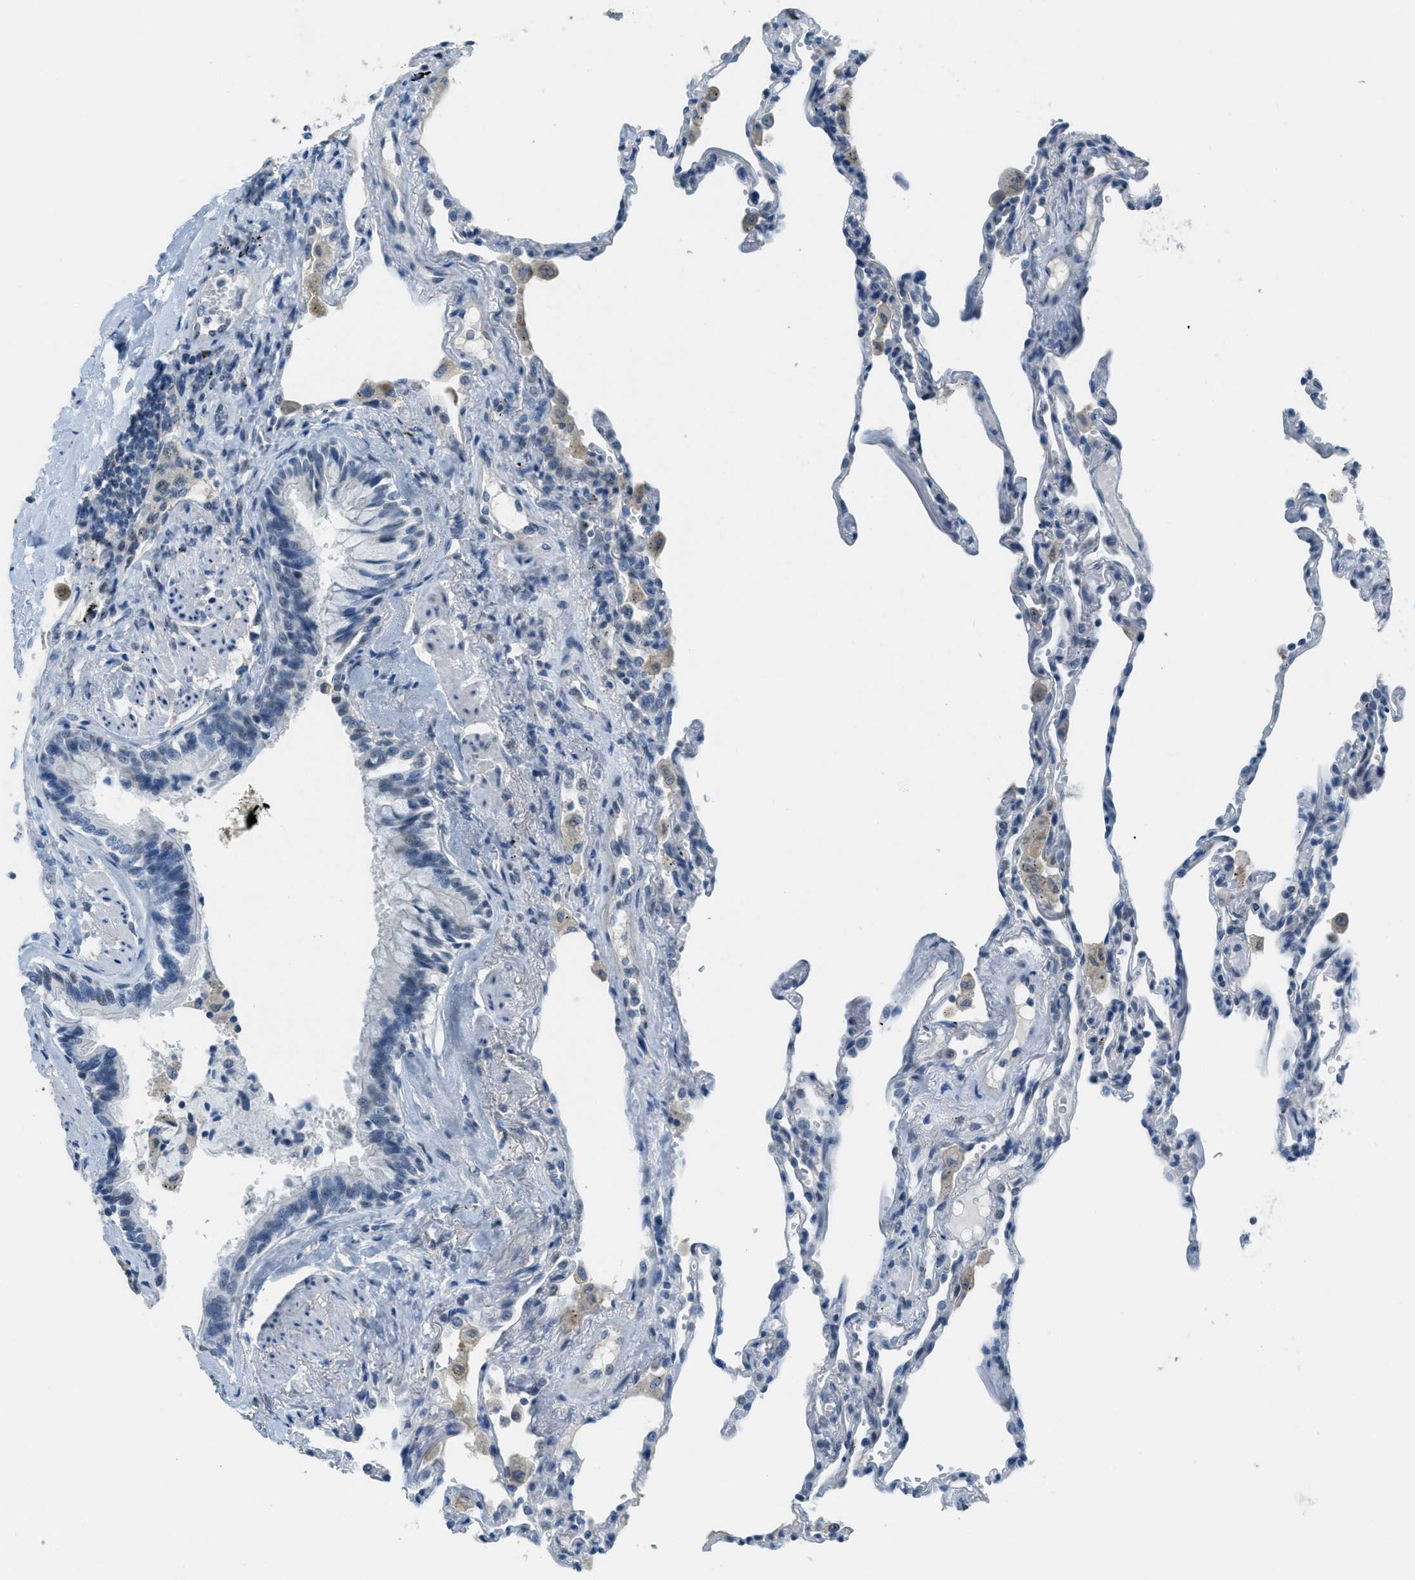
{"staining": {"intensity": "negative", "quantity": "none", "location": "none"}, "tissue": "lung", "cell_type": "Alveolar cells", "image_type": "normal", "snomed": [{"axis": "morphology", "description": "Normal tissue, NOS"}, {"axis": "topography", "description": "Lung"}], "caption": "DAB immunohistochemical staining of unremarkable human lung reveals no significant staining in alveolar cells. The staining is performed using DAB brown chromogen with nuclei counter-stained in using hematoxylin.", "gene": "TTC13", "patient": {"sex": "male", "age": 59}}